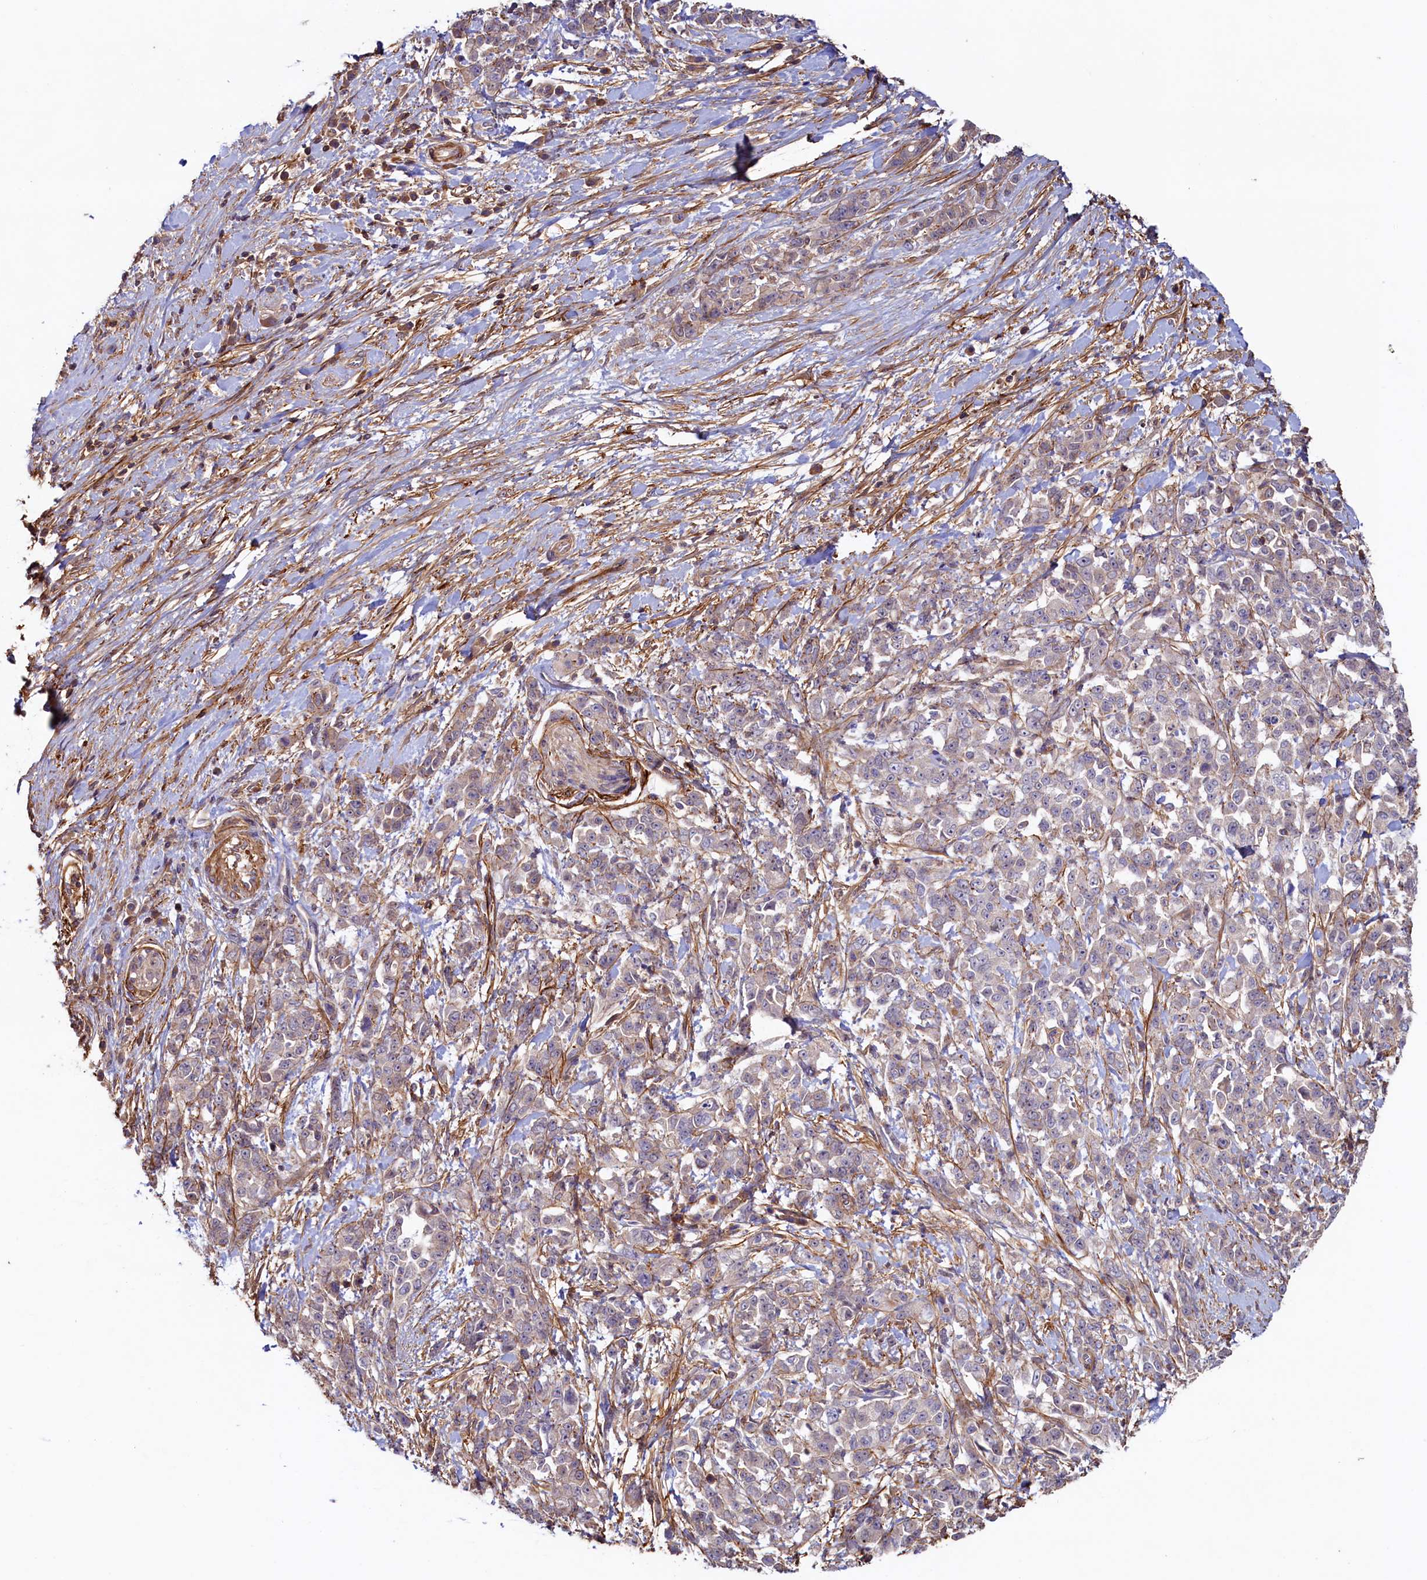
{"staining": {"intensity": "weak", "quantity": "<25%", "location": "cytoplasmic/membranous"}, "tissue": "pancreatic cancer", "cell_type": "Tumor cells", "image_type": "cancer", "snomed": [{"axis": "morphology", "description": "Normal tissue, NOS"}, {"axis": "morphology", "description": "Adenocarcinoma, NOS"}, {"axis": "topography", "description": "Pancreas"}], "caption": "High magnification brightfield microscopy of adenocarcinoma (pancreatic) stained with DAB (brown) and counterstained with hematoxylin (blue): tumor cells show no significant positivity.", "gene": "DUOXA1", "patient": {"sex": "female", "age": 64}}